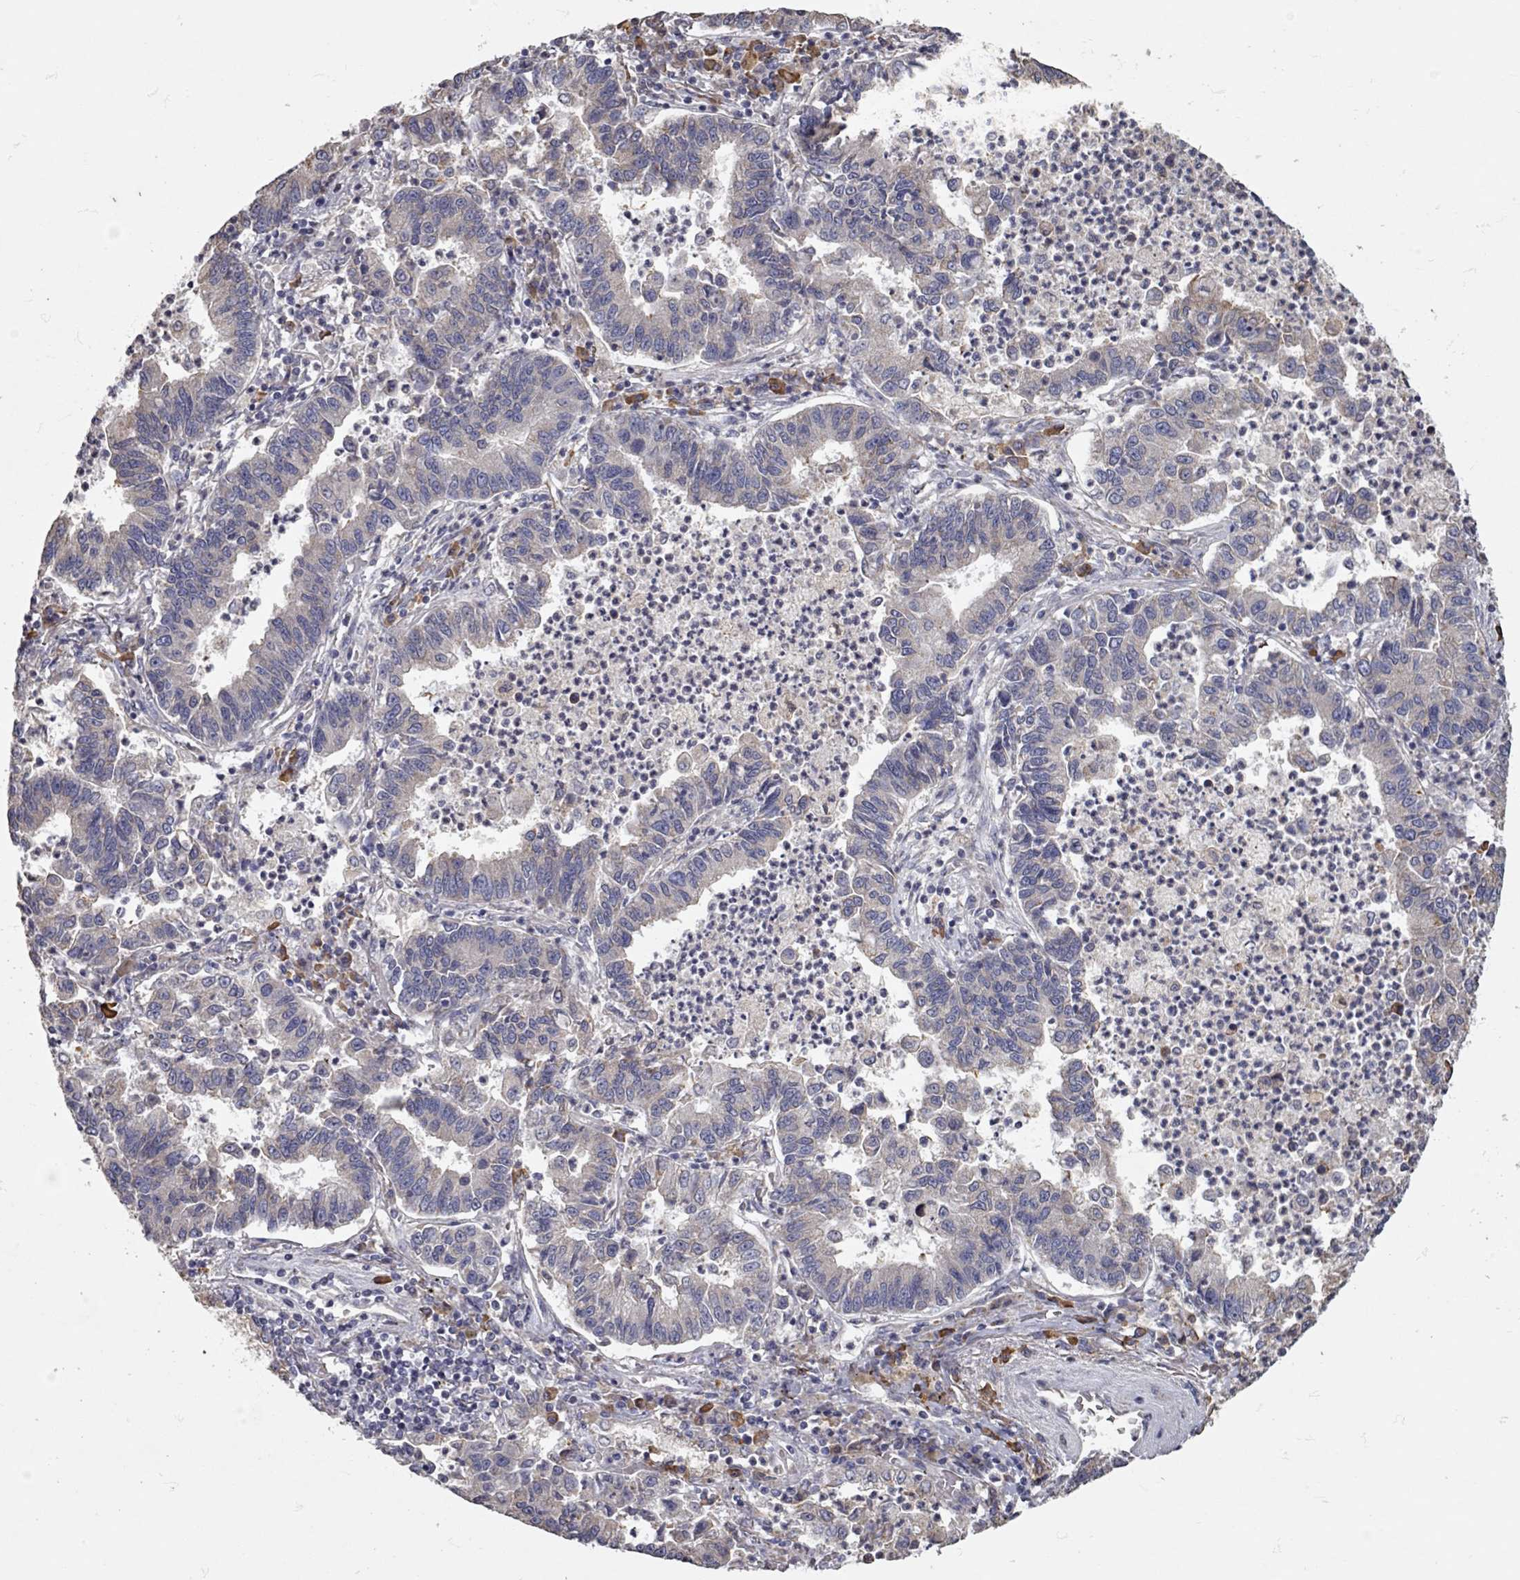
{"staining": {"intensity": "negative", "quantity": "none", "location": "none"}, "tissue": "lung cancer", "cell_type": "Tumor cells", "image_type": "cancer", "snomed": [{"axis": "morphology", "description": "Adenocarcinoma, NOS"}, {"axis": "topography", "description": "Lung"}], "caption": "There is no significant staining in tumor cells of lung cancer.", "gene": "XAGE2", "patient": {"sex": "female", "age": 57}}